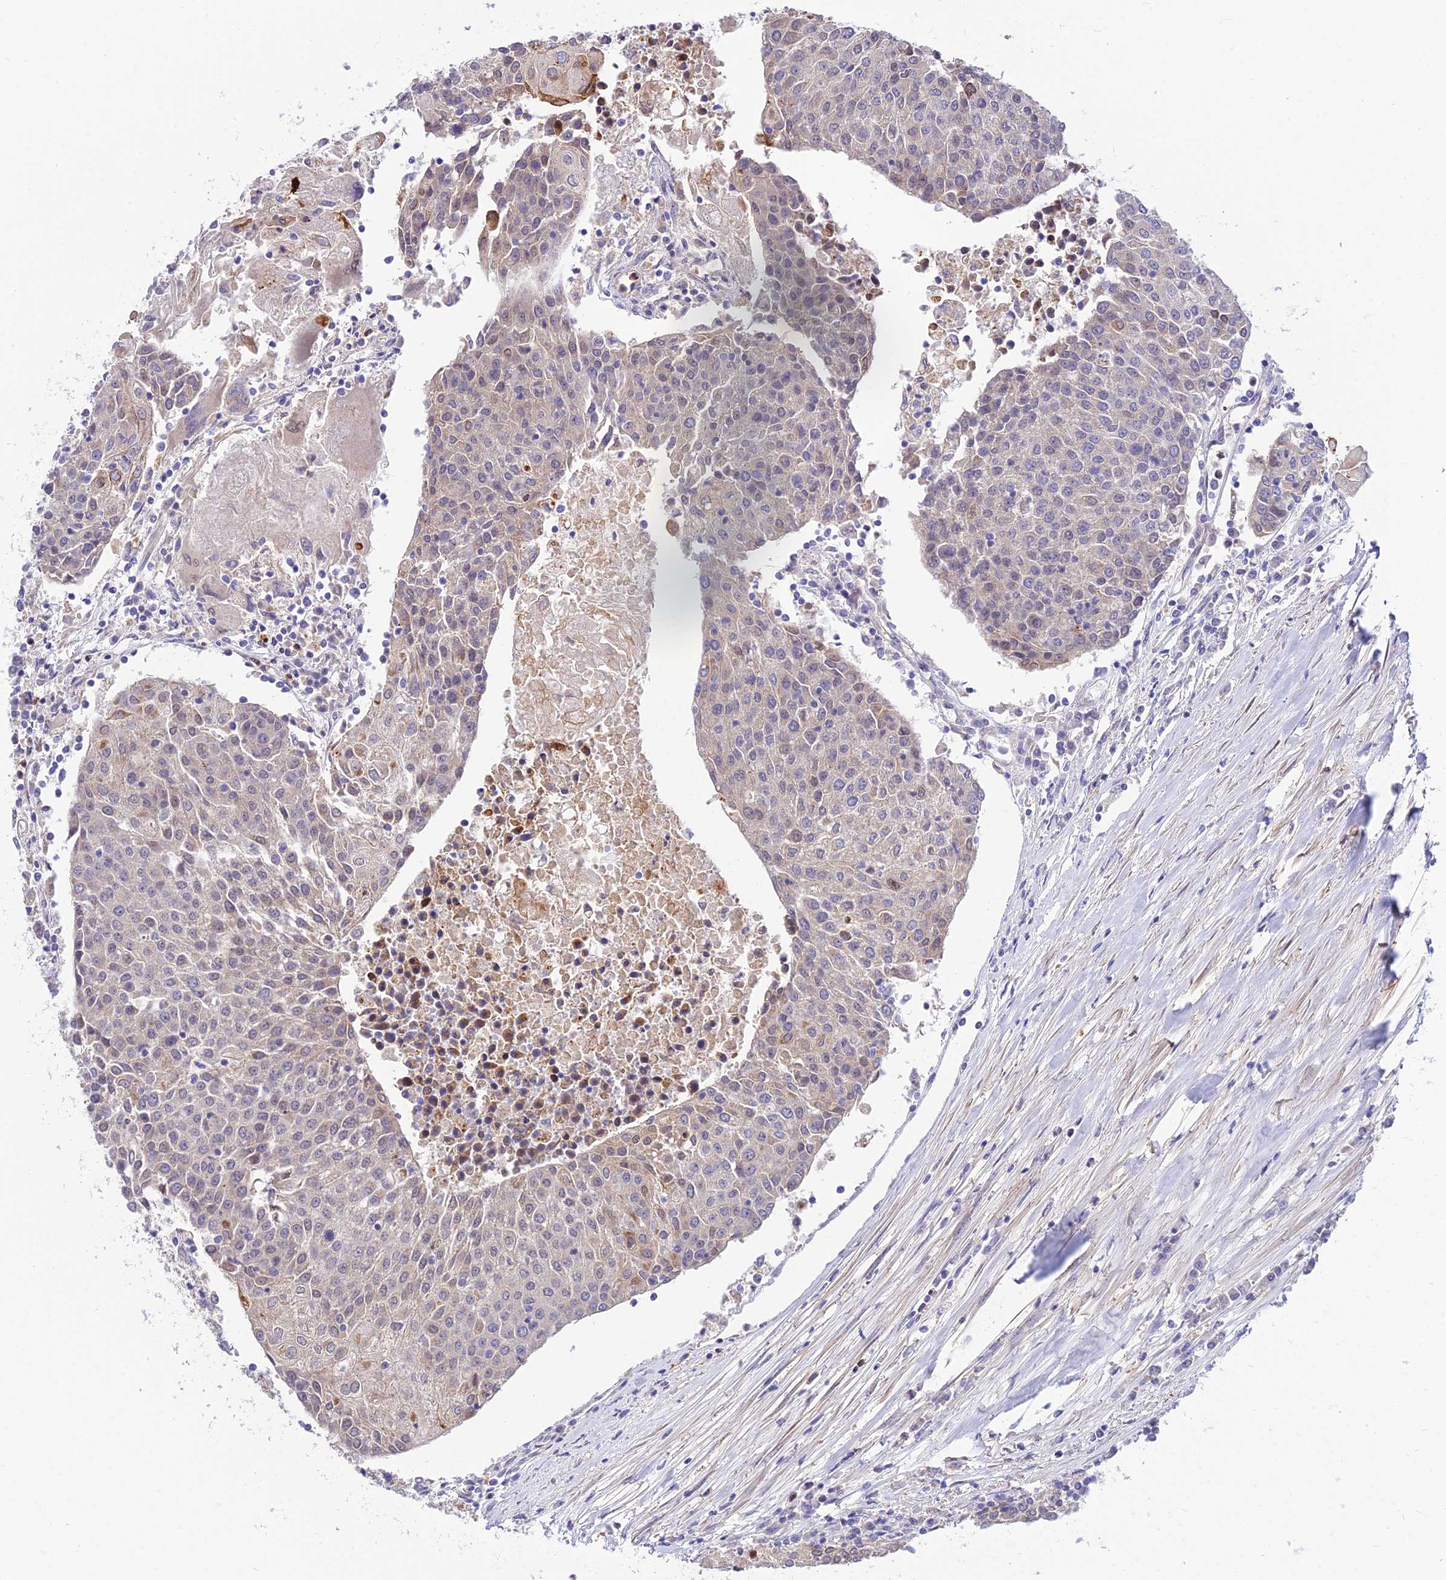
{"staining": {"intensity": "weak", "quantity": "<25%", "location": "cytoplasmic/membranous"}, "tissue": "urothelial cancer", "cell_type": "Tumor cells", "image_type": "cancer", "snomed": [{"axis": "morphology", "description": "Urothelial carcinoma, High grade"}, {"axis": "topography", "description": "Urinary bladder"}], "caption": "Urothelial carcinoma (high-grade) was stained to show a protein in brown. There is no significant staining in tumor cells.", "gene": "TRIM43B", "patient": {"sex": "female", "age": 85}}